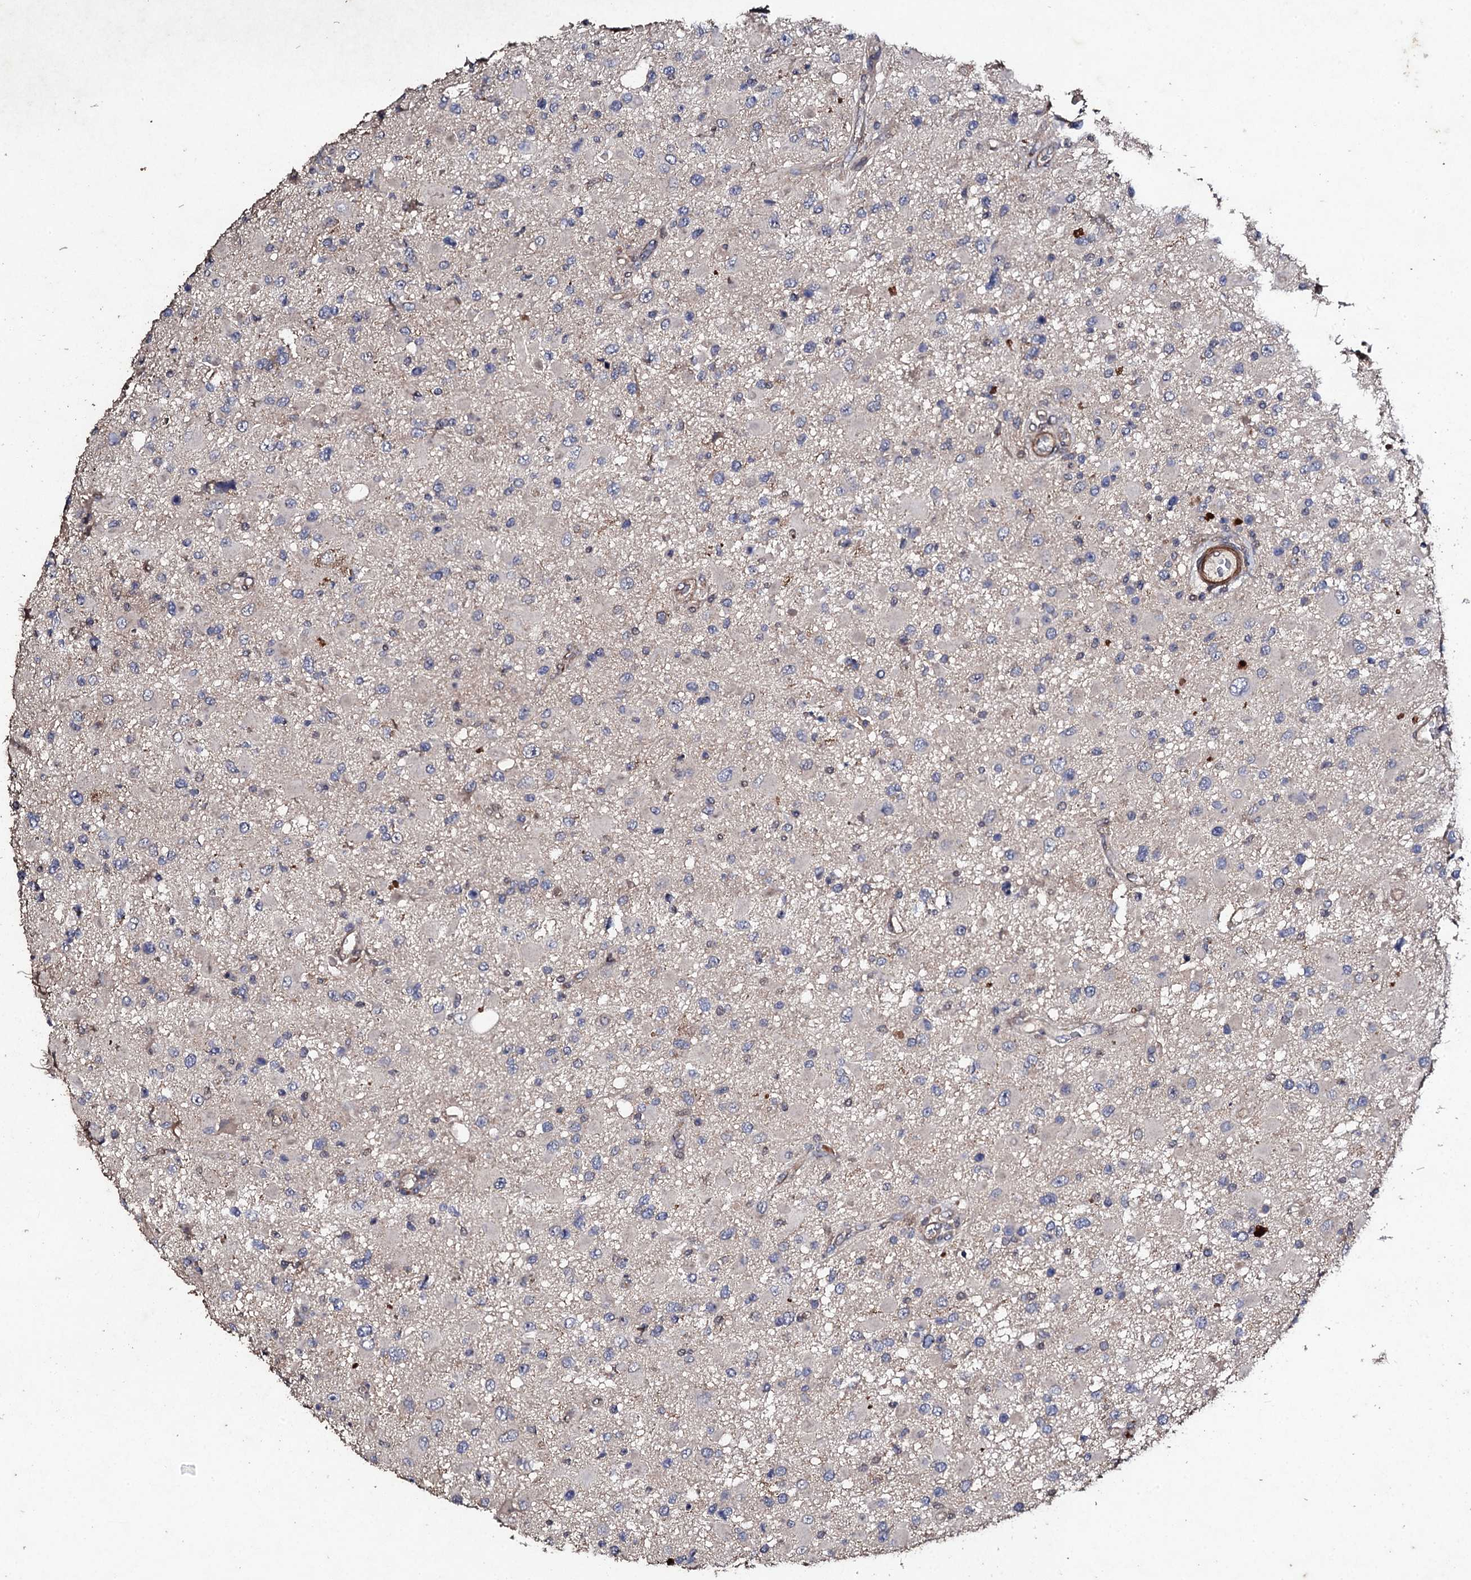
{"staining": {"intensity": "negative", "quantity": "none", "location": "none"}, "tissue": "glioma", "cell_type": "Tumor cells", "image_type": "cancer", "snomed": [{"axis": "morphology", "description": "Glioma, malignant, High grade"}, {"axis": "topography", "description": "Brain"}], "caption": "This is an IHC image of malignant glioma (high-grade). There is no expression in tumor cells.", "gene": "MOCOS", "patient": {"sex": "male", "age": 53}}